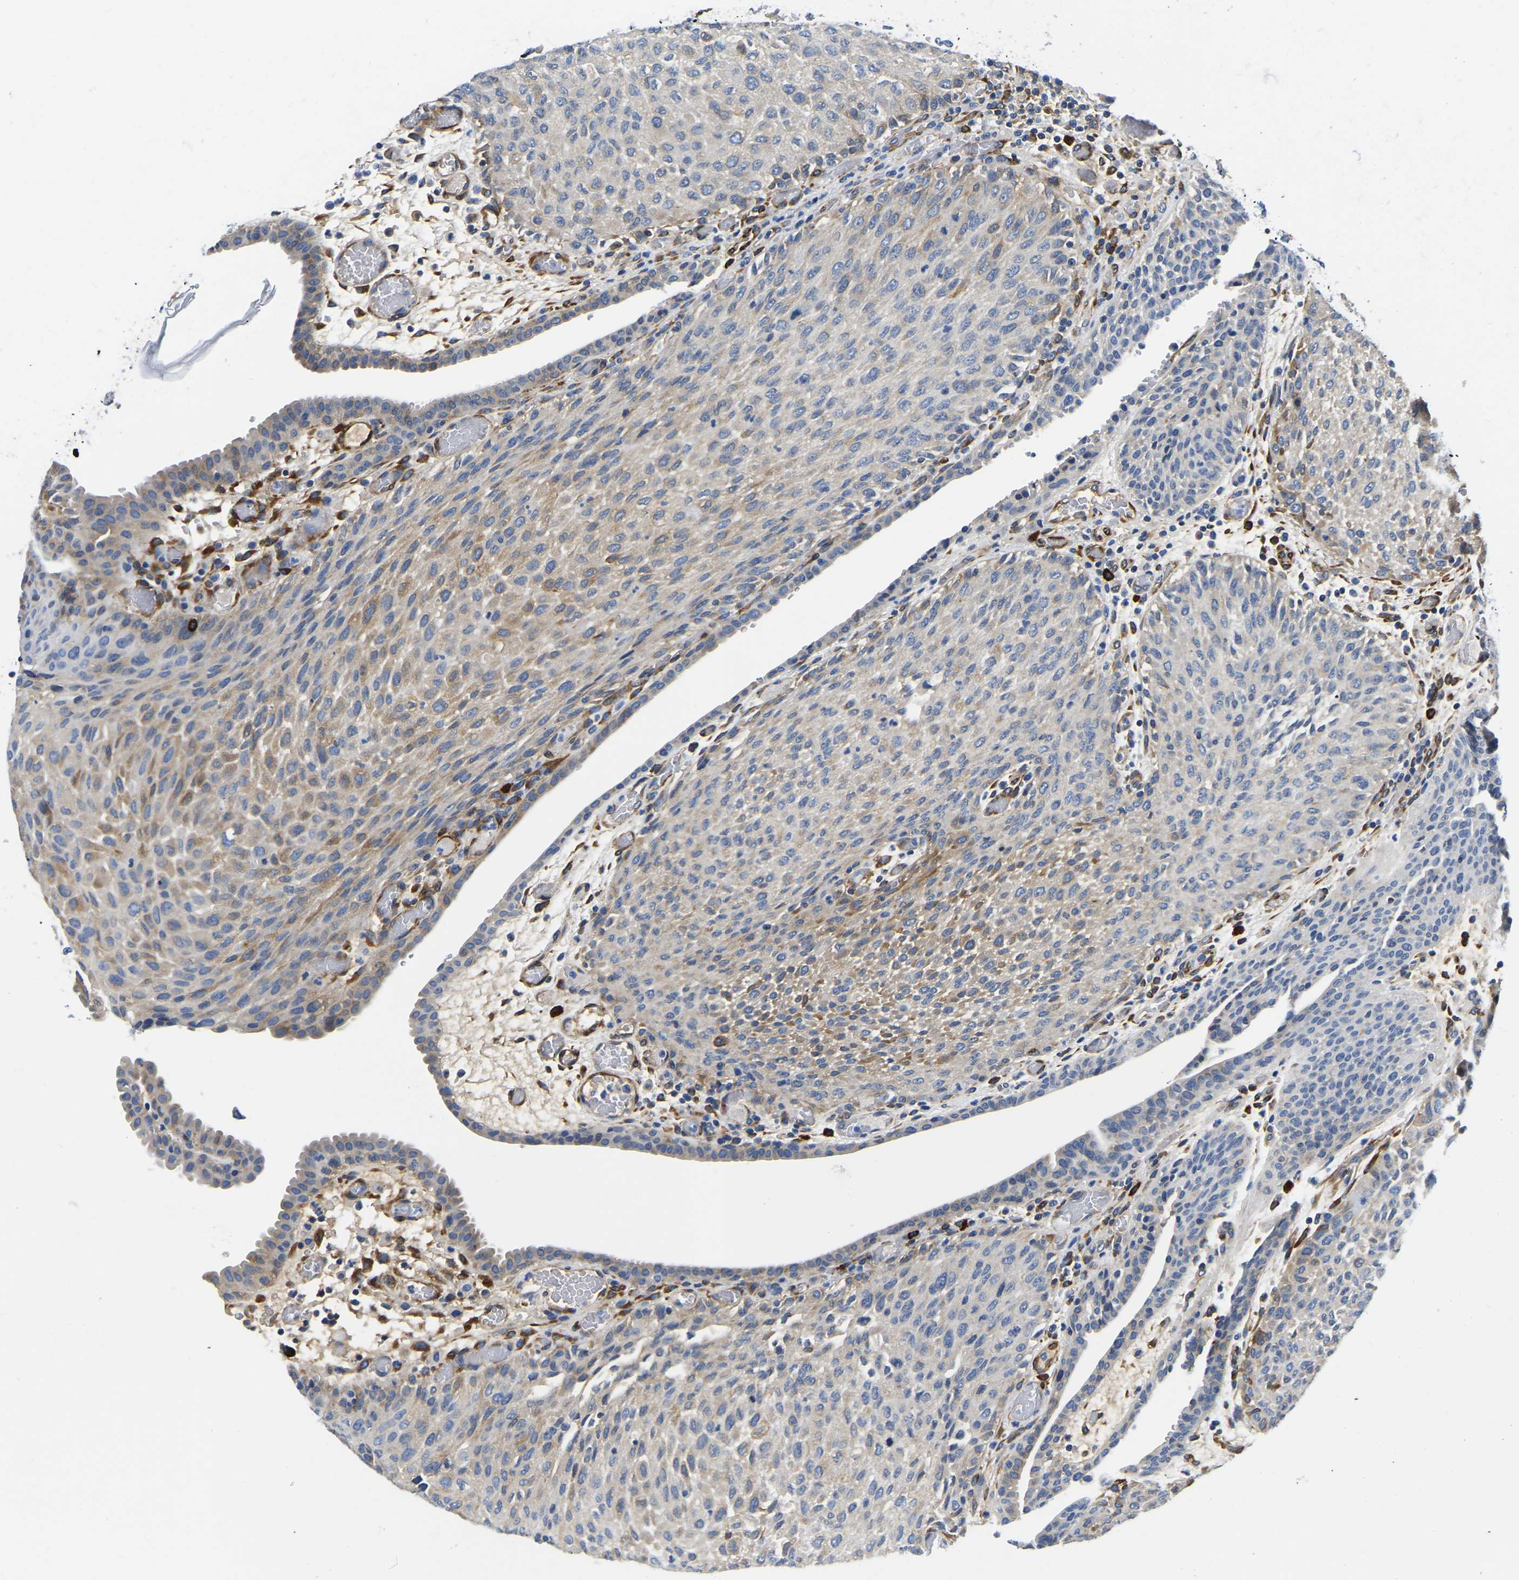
{"staining": {"intensity": "weak", "quantity": "<25%", "location": "cytoplasmic/membranous"}, "tissue": "urothelial cancer", "cell_type": "Tumor cells", "image_type": "cancer", "snomed": [{"axis": "morphology", "description": "Urothelial carcinoma, Low grade"}, {"axis": "morphology", "description": "Urothelial carcinoma, High grade"}, {"axis": "topography", "description": "Urinary bladder"}], "caption": "There is no significant positivity in tumor cells of high-grade urothelial carcinoma.", "gene": "DUSP8", "patient": {"sex": "male", "age": 35}}